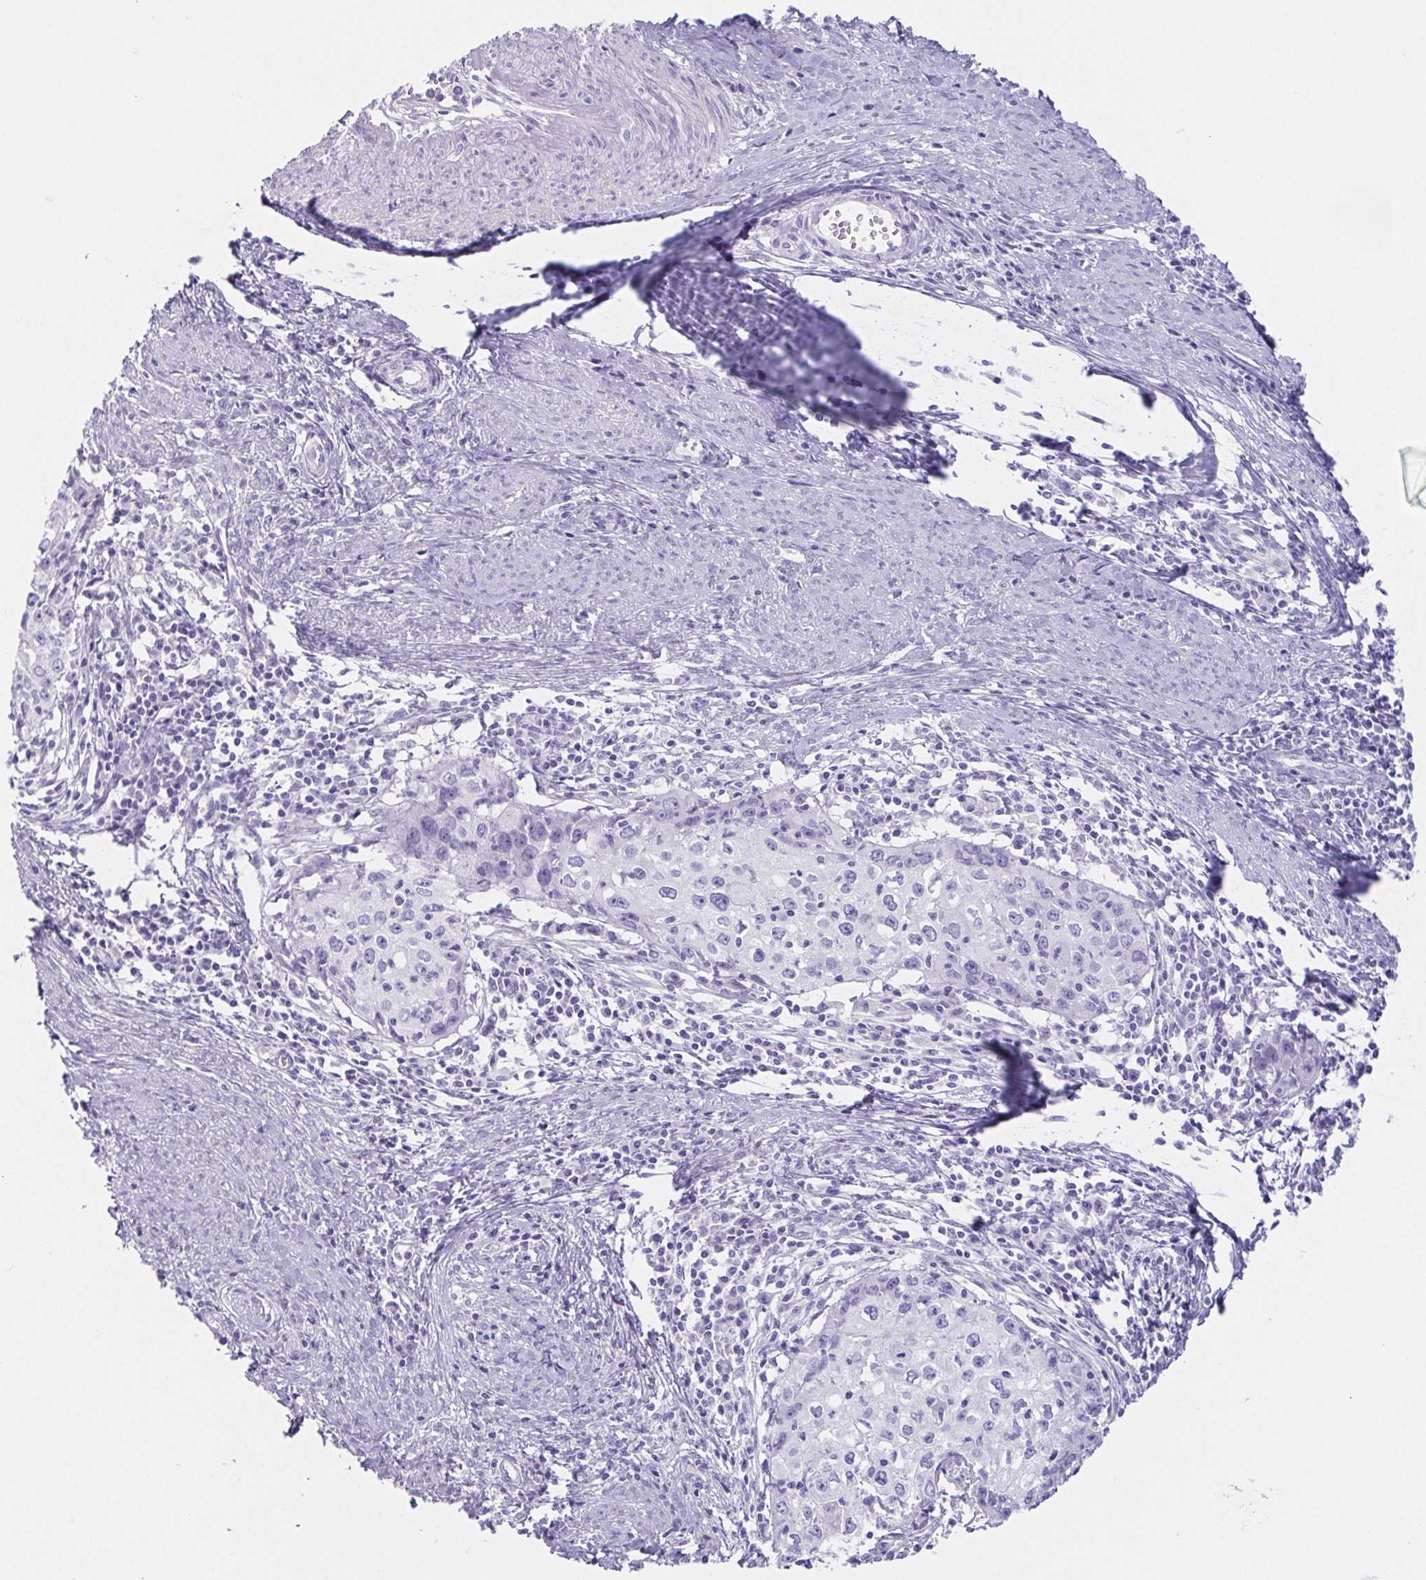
{"staining": {"intensity": "negative", "quantity": "none", "location": "none"}, "tissue": "cervical cancer", "cell_type": "Tumor cells", "image_type": "cancer", "snomed": [{"axis": "morphology", "description": "Squamous cell carcinoma, NOS"}, {"axis": "topography", "description": "Cervix"}], "caption": "This image is of squamous cell carcinoma (cervical) stained with IHC to label a protein in brown with the nuclei are counter-stained blue. There is no staining in tumor cells.", "gene": "HDGFL1", "patient": {"sex": "female", "age": 40}}